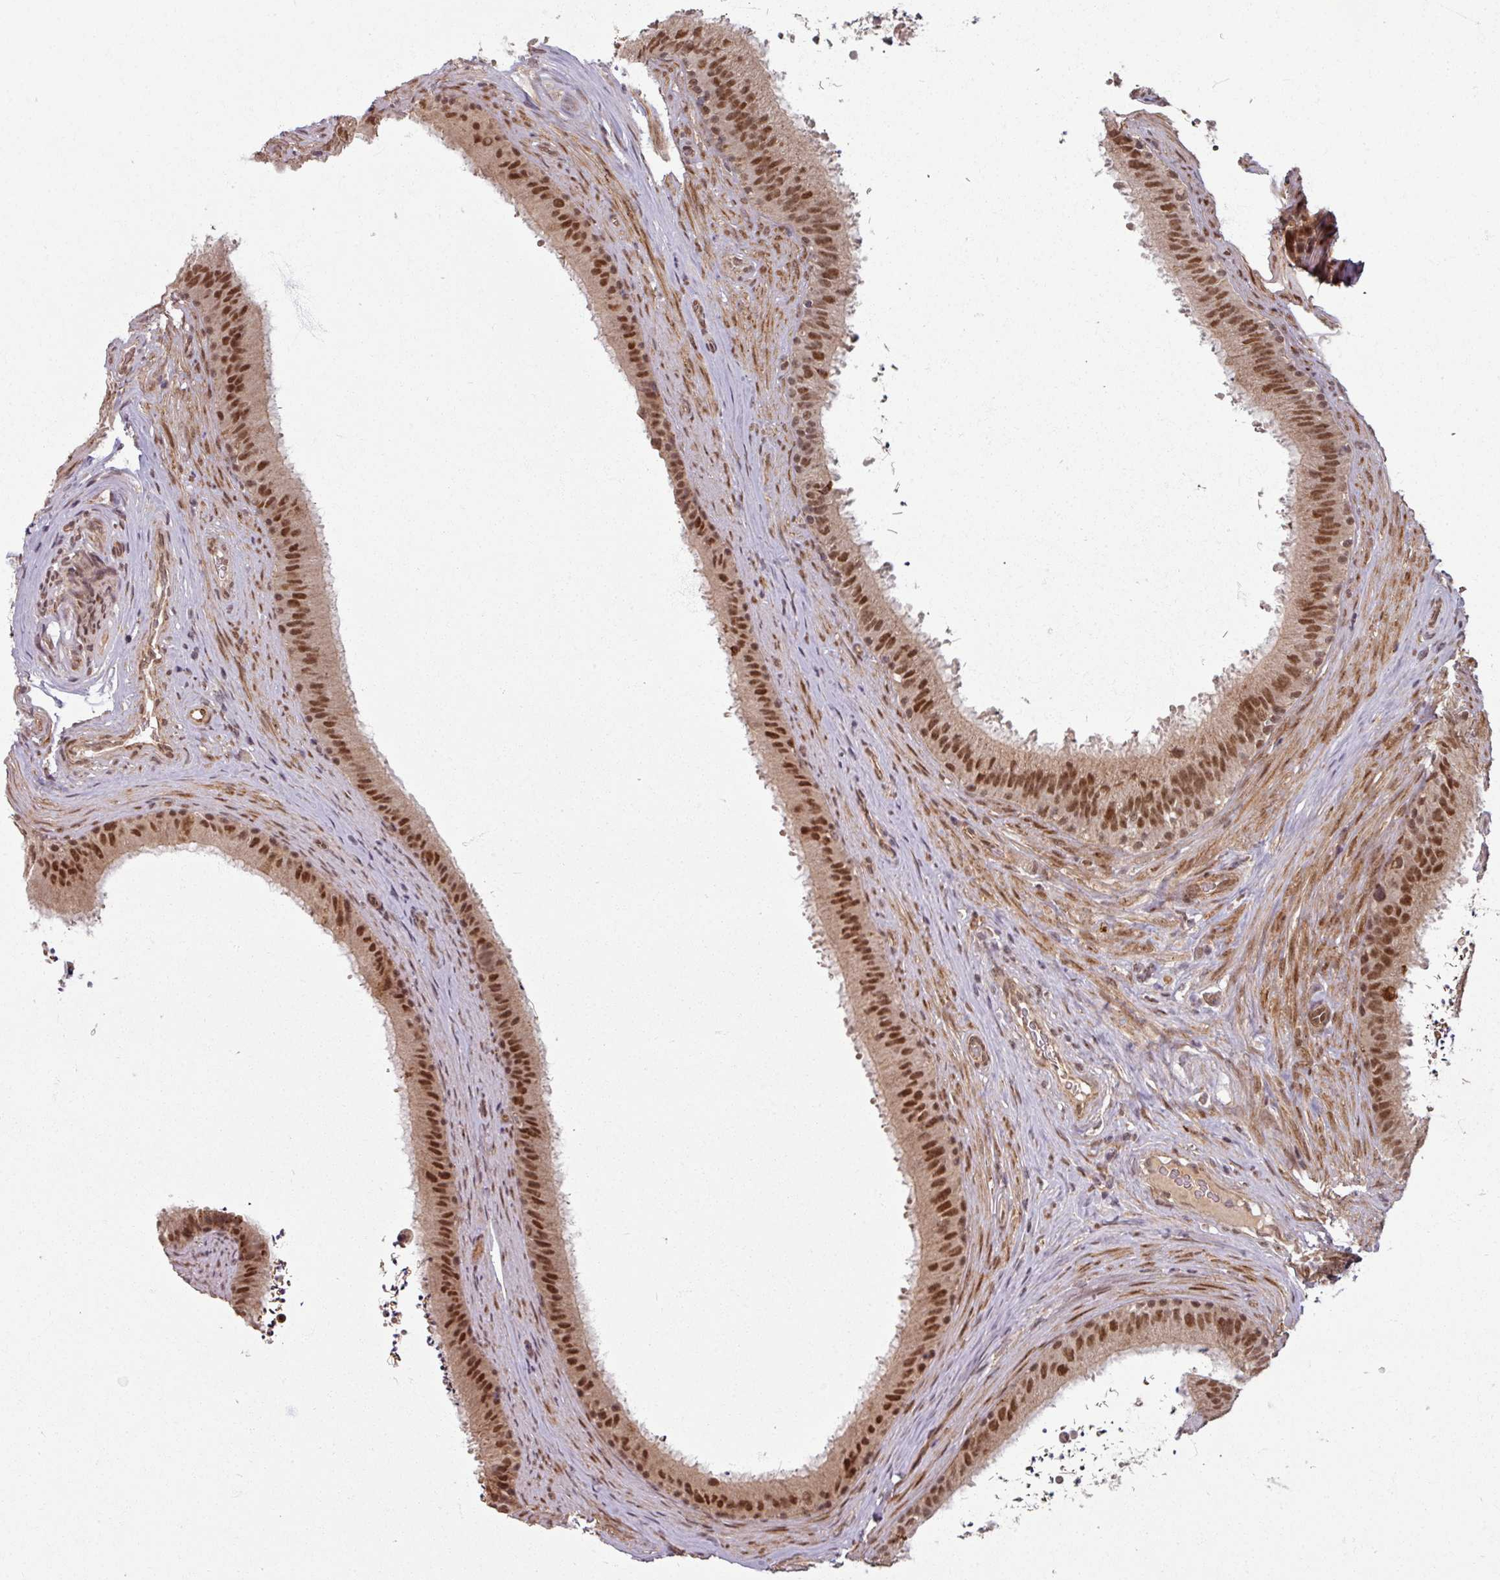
{"staining": {"intensity": "strong", "quantity": ">75%", "location": "cytoplasmic/membranous,nuclear"}, "tissue": "epididymis", "cell_type": "Glandular cells", "image_type": "normal", "snomed": [{"axis": "morphology", "description": "Normal tissue, NOS"}, {"axis": "topography", "description": "Testis"}, {"axis": "topography", "description": "Epididymis"}], "caption": "Immunohistochemical staining of unremarkable epididymis exhibits high levels of strong cytoplasmic/membranous,nuclear staining in approximately >75% of glandular cells.", "gene": "SWI5", "patient": {"sex": "male", "age": 41}}